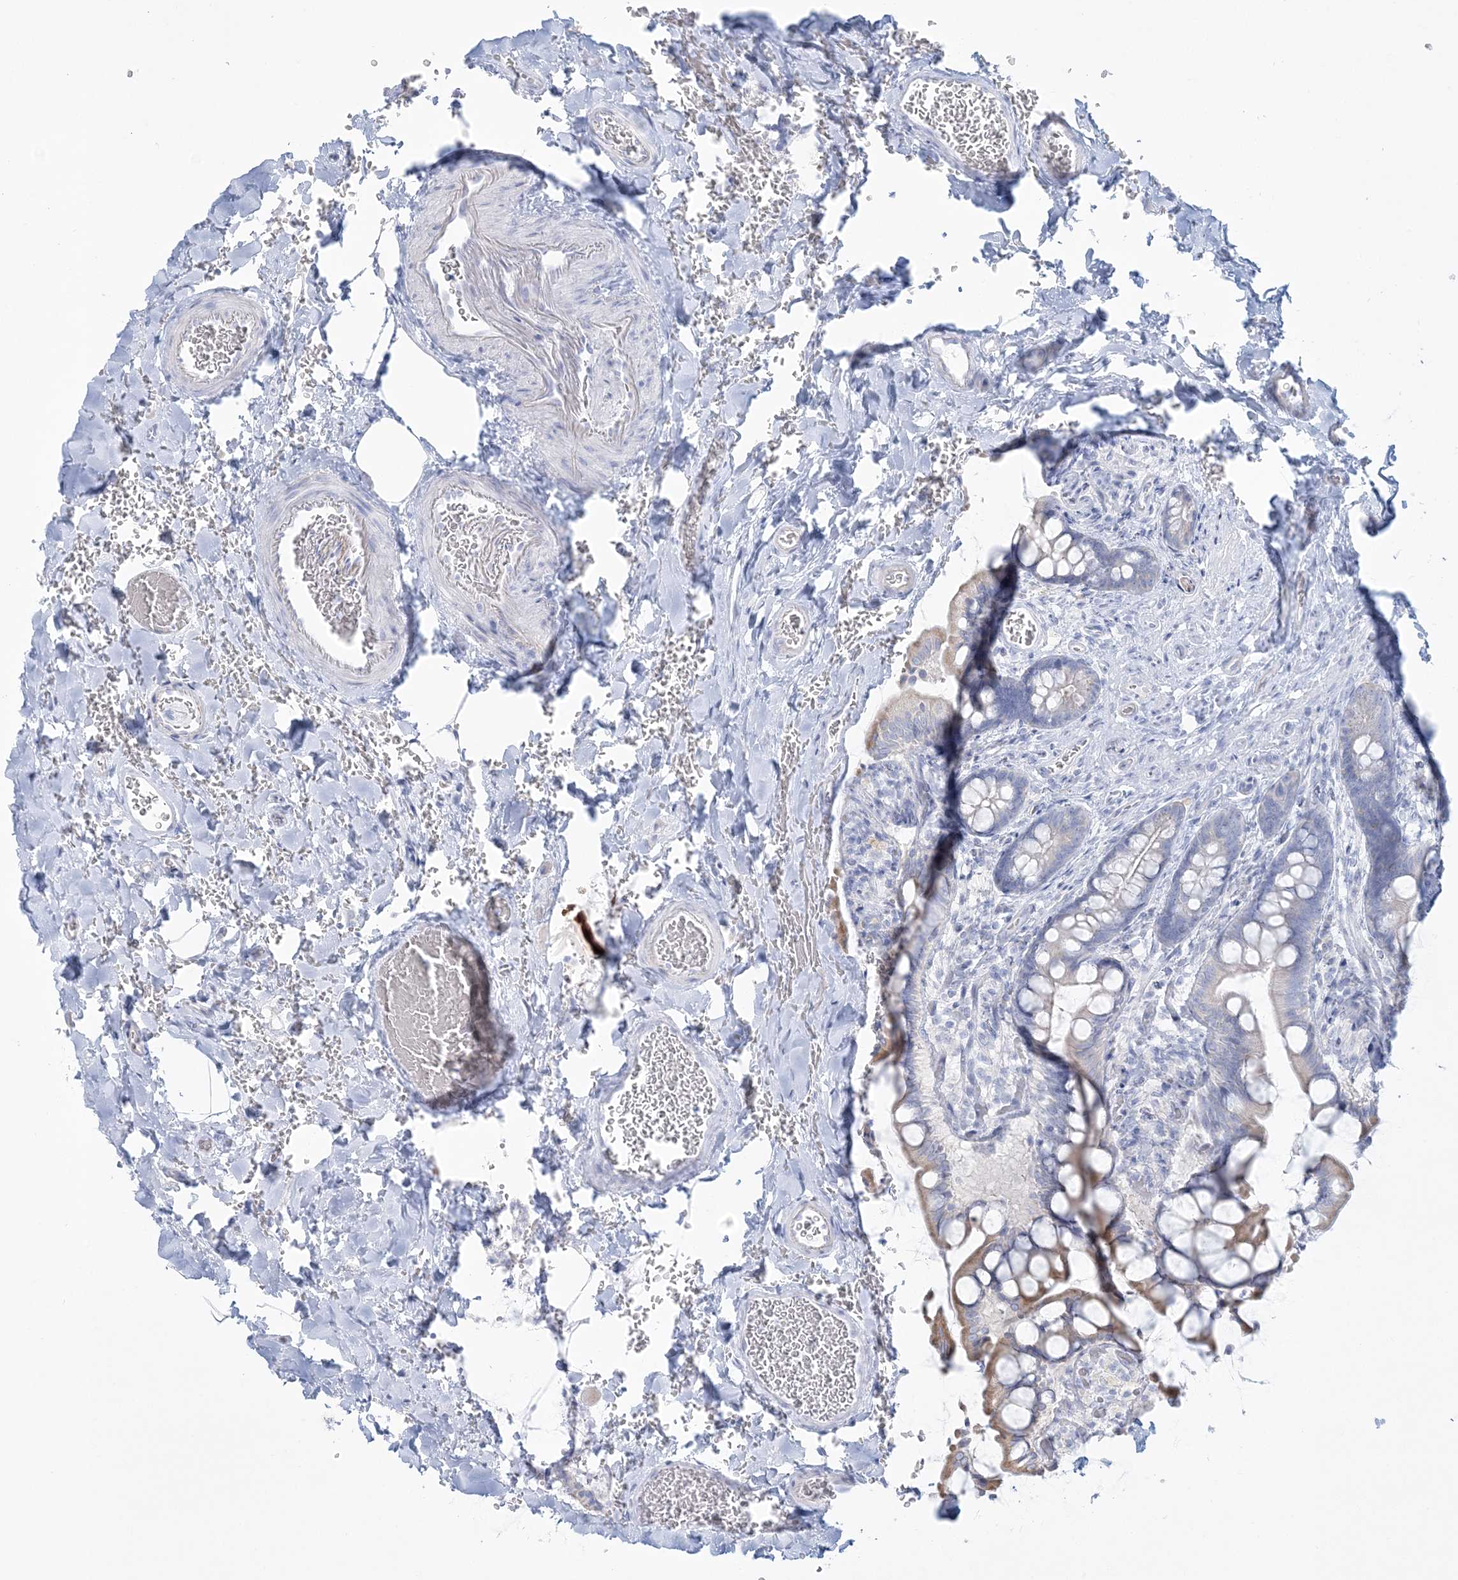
{"staining": {"intensity": "negative", "quantity": "none", "location": "none"}, "tissue": "small intestine", "cell_type": "Glandular cells", "image_type": "normal", "snomed": [{"axis": "morphology", "description": "Normal tissue, NOS"}, {"axis": "topography", "description": "Small intestine"}], "caption": "IHC image of normal small intestine stained for a protein (brown), which exhibits no expression in glandular cells. Nuclei are stained in blue.", "gene": "ADGB", "patient": {"sex": "male", "age": 52}}